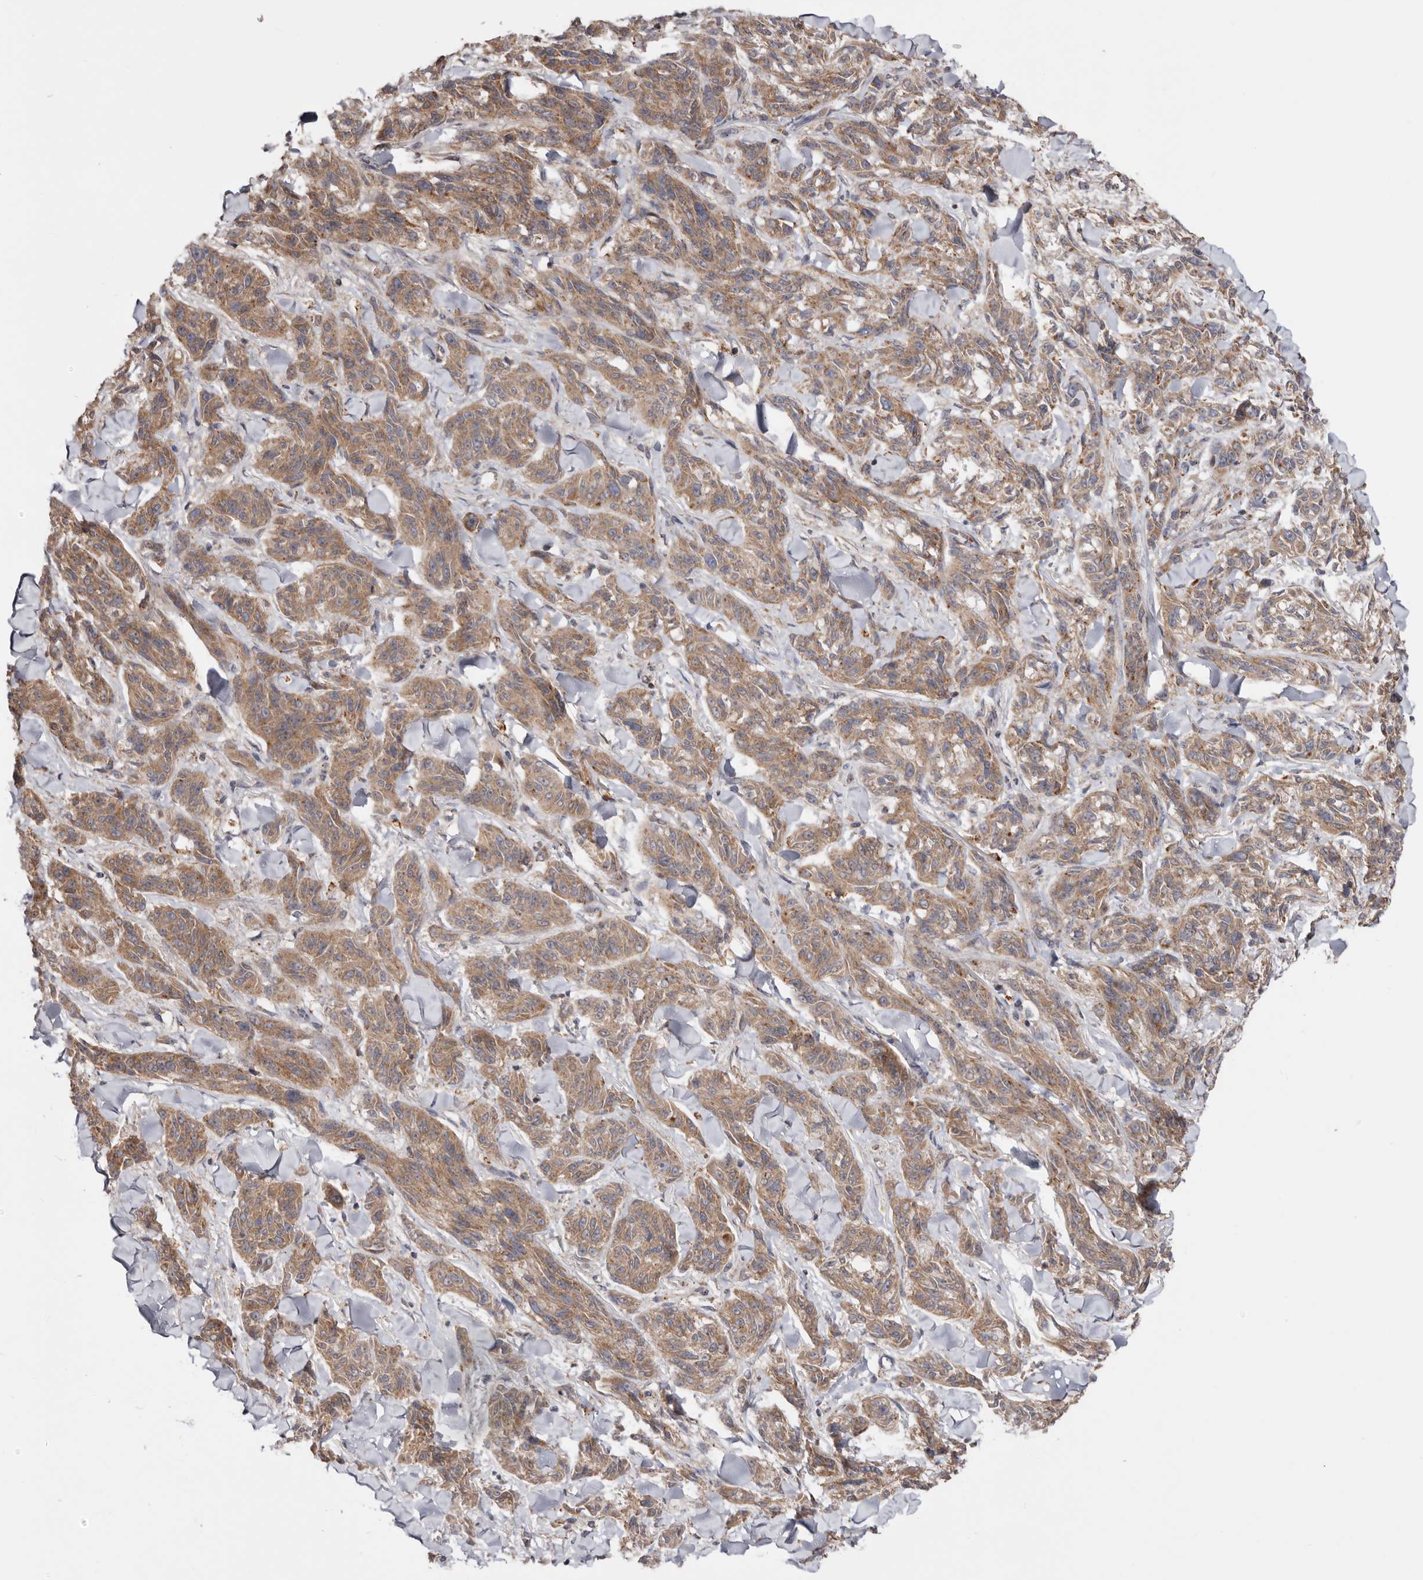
{"staining": {"intensity": "moderate", "quantity": ">75%", "location": "cytoplasmic/membranous"}, "tissue": "melanoma", "cell_type": "Tumor cells", "image_type": "cancer", "snomed": [{"axis": "morphology", "description": "Malignant melanoma, NOS"}, {"axis": "topography", "description": "Skin"}], "caption": "Immunohistochemical staining of human melanoma exhibits moderate cytoplasmic/membranous protein expression in approximately >75% of tumor cells.", "gene": "TMUB1", "patient": {"sex": "male", "age": 53}}